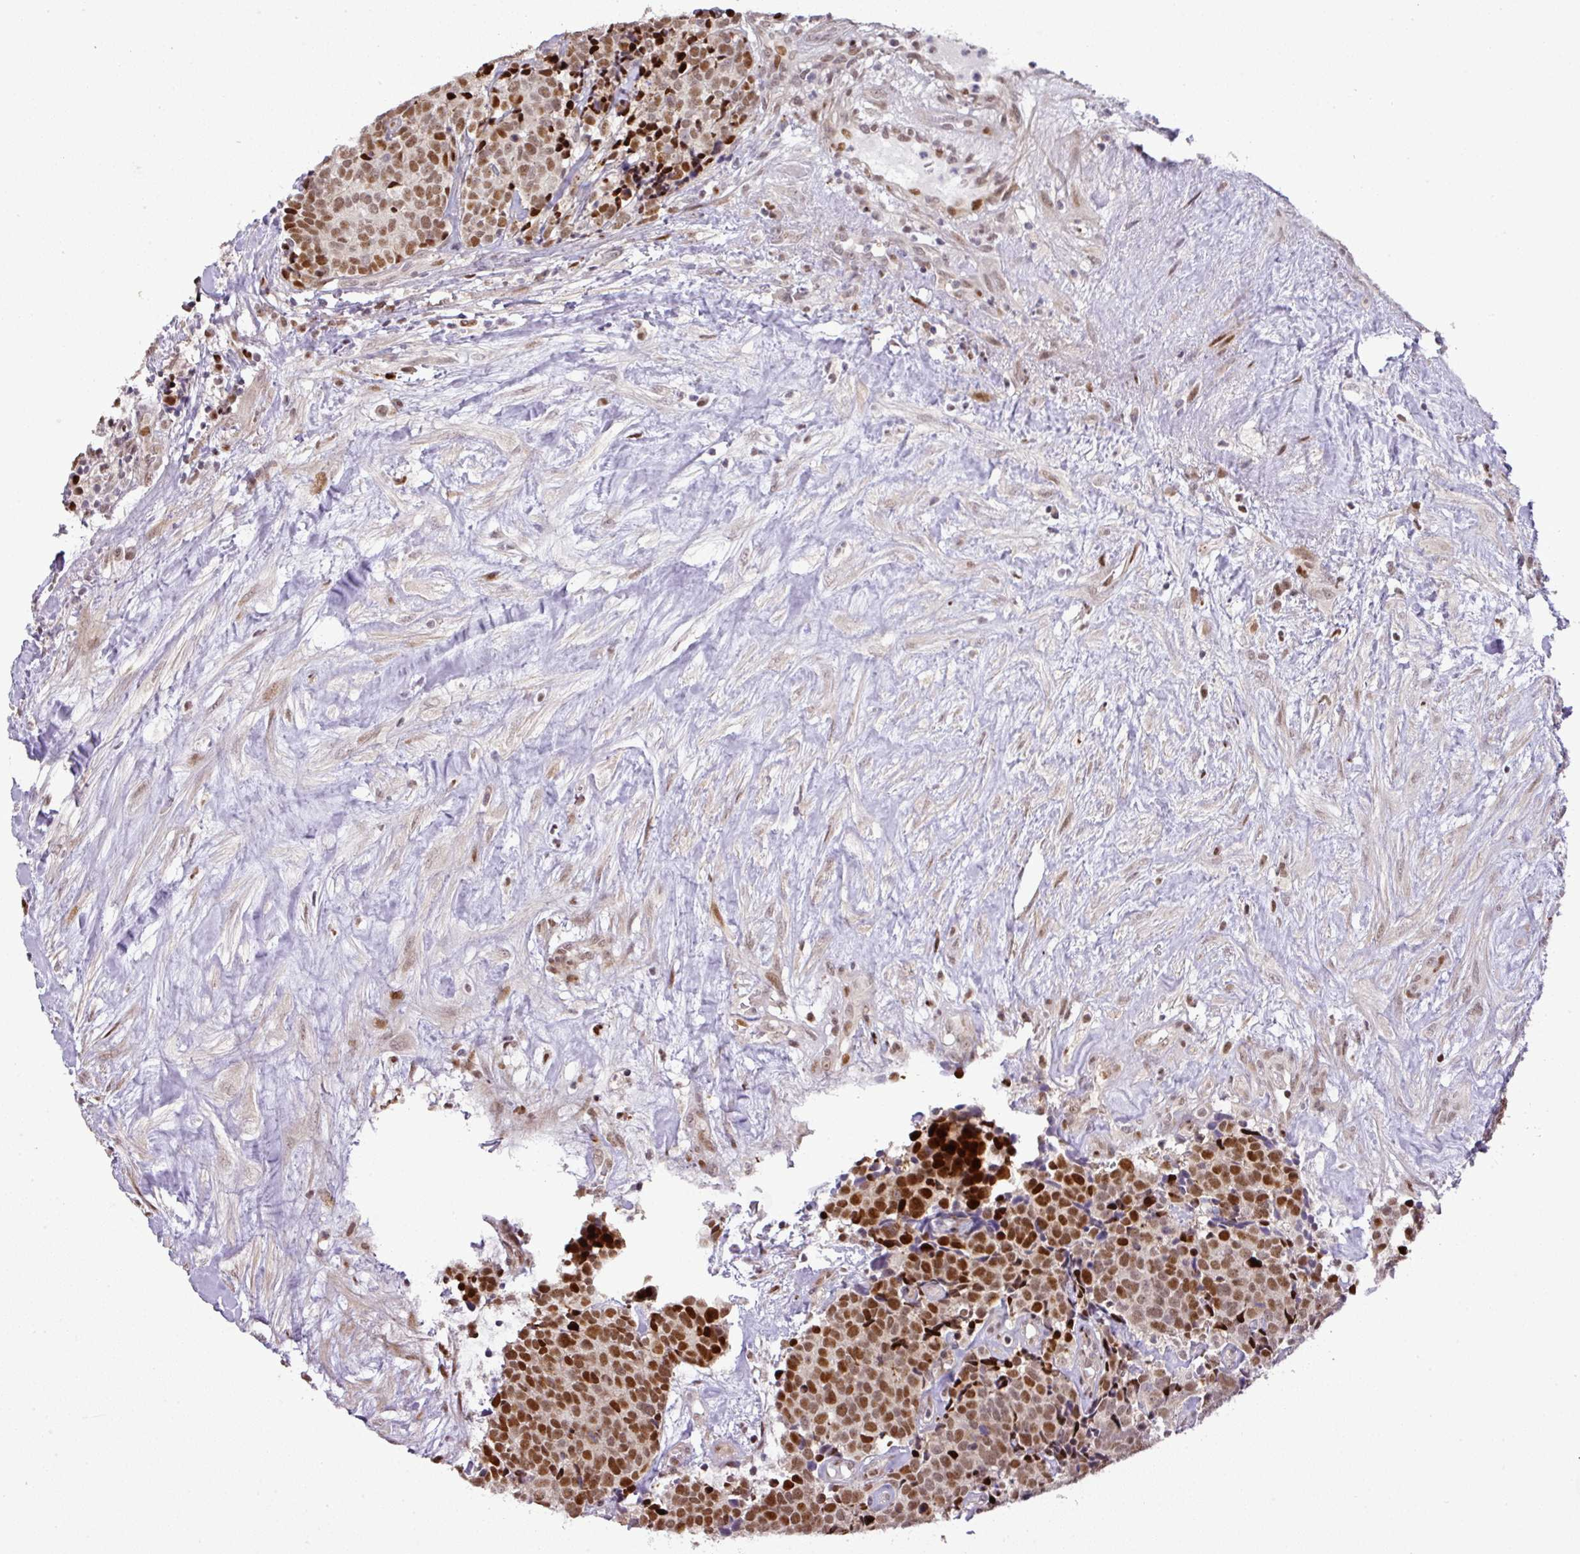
{"staining": {"intensity": "moderate", "quantity": ">75%", "location": "nuclear"}, "tissue": "carcinoid", "cell_type": "Tumor cells", "image_type": "cancer", "snomed": [{"axis": "morphology", "description": "Carcinoid, malignant, NOS"}, {"axis": "topography", "description": "Skin"}], "caption": "A high-resolution histopathology image shows immunohistochemistry (IHC) staining of carcinoid (malignant), which demonstrates moderate nuclear staining in approximately >75% of tumor cells.", "gene": "MYSM1", "patient": {"sex": "female", "age": 79}}